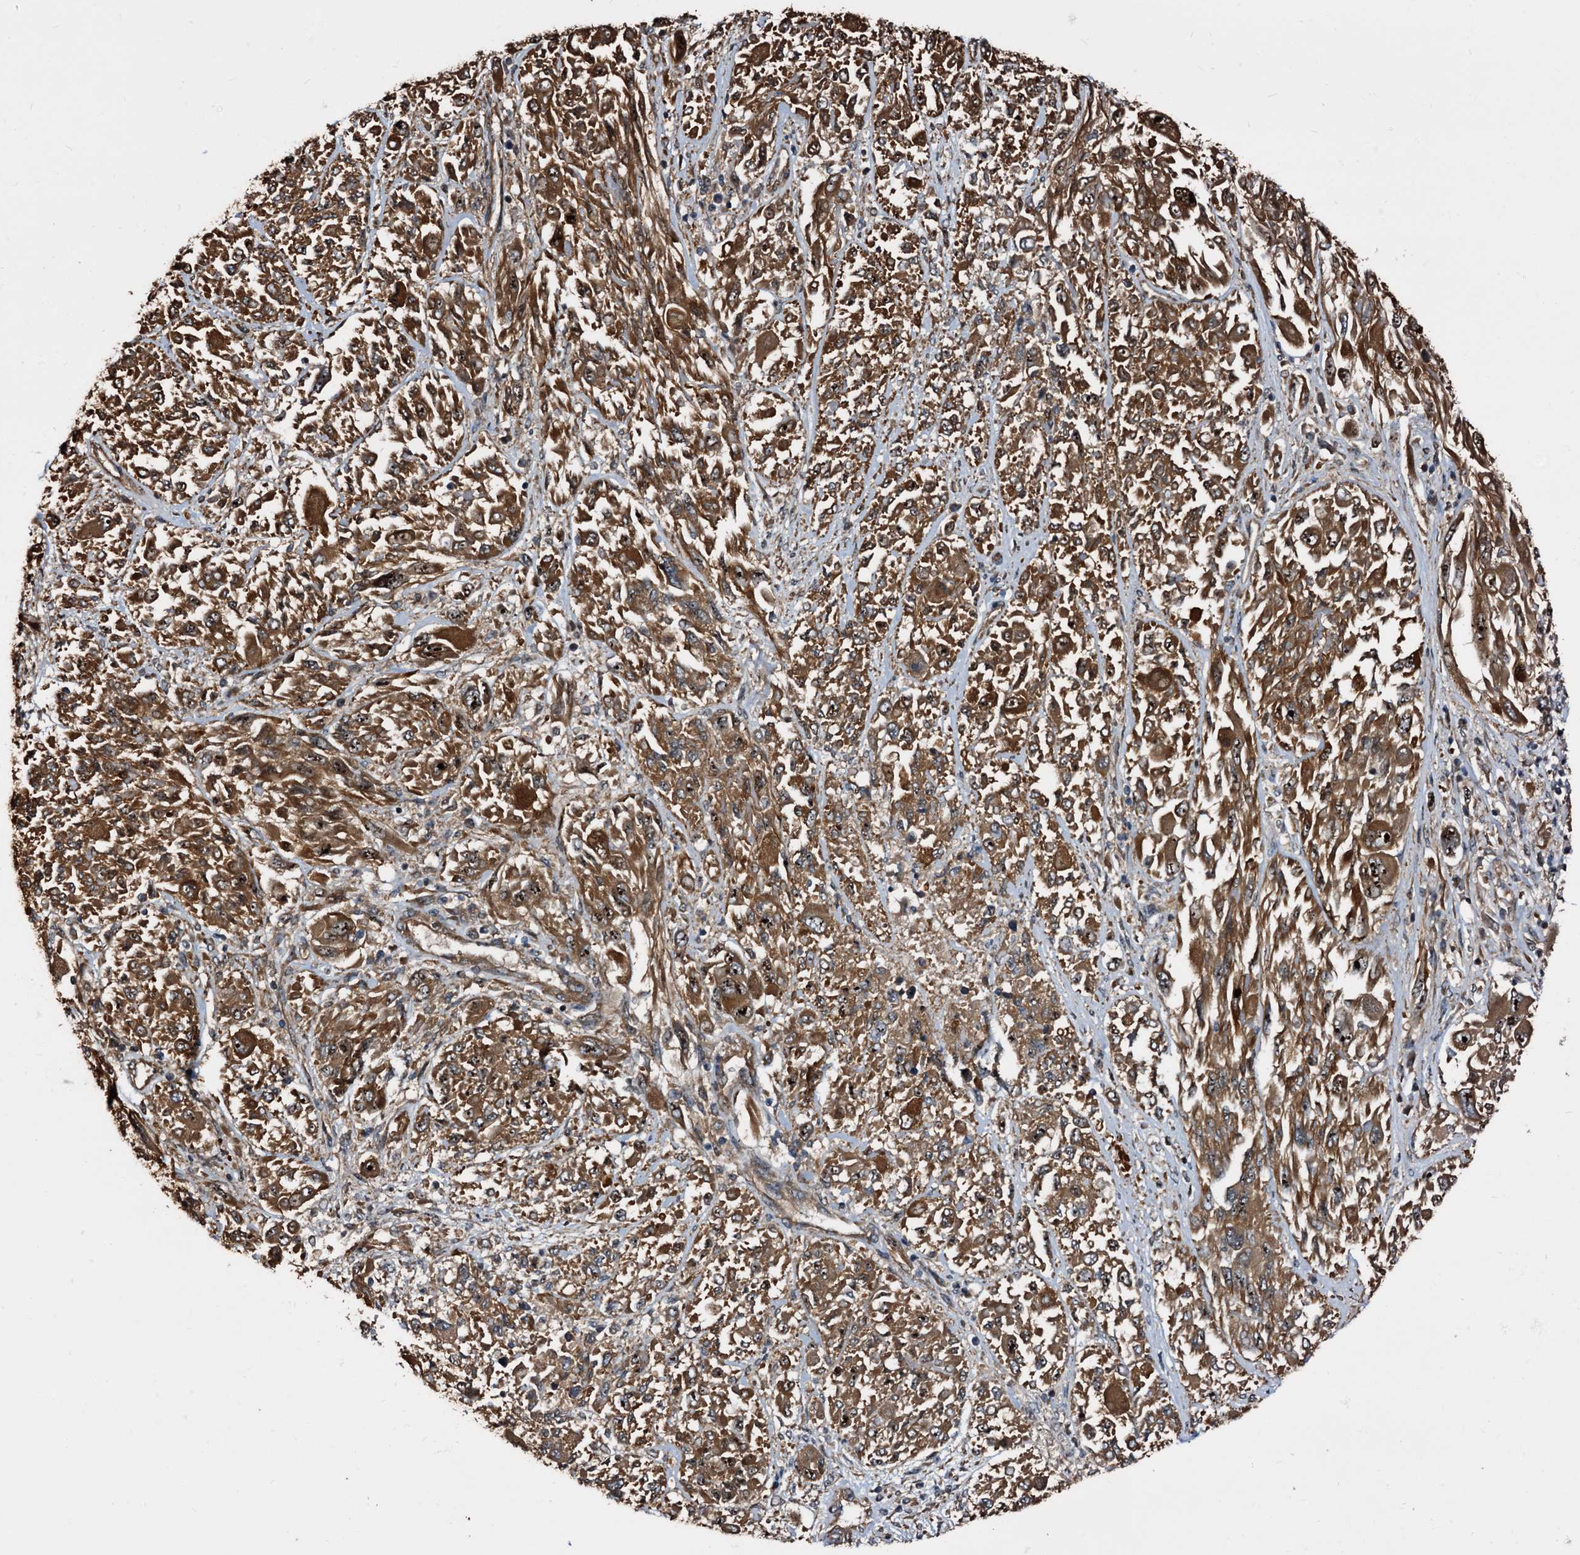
{"staining": {"intensity": "moderate", "quantity": ">75%", "location": "cytoplasmic/membranous,nuclear"}, "tissue": "melanoma", "cell_type": "Tumor cells", "image_type": "cancer", "snomed": [{"axis": "morphology", "description": "Malignant melanoma, NOS"}, {"axis": "topography", "description": "Skin"}], "caption": "There is medium levels of moderate cytoplasmic/membranous and nuclear staining in tumor cells of melanoma, as demonstrated by immunohistochemical staining (brown color).", "gene": "PEX5", "patient": {"sex": "female", "age": 91}}